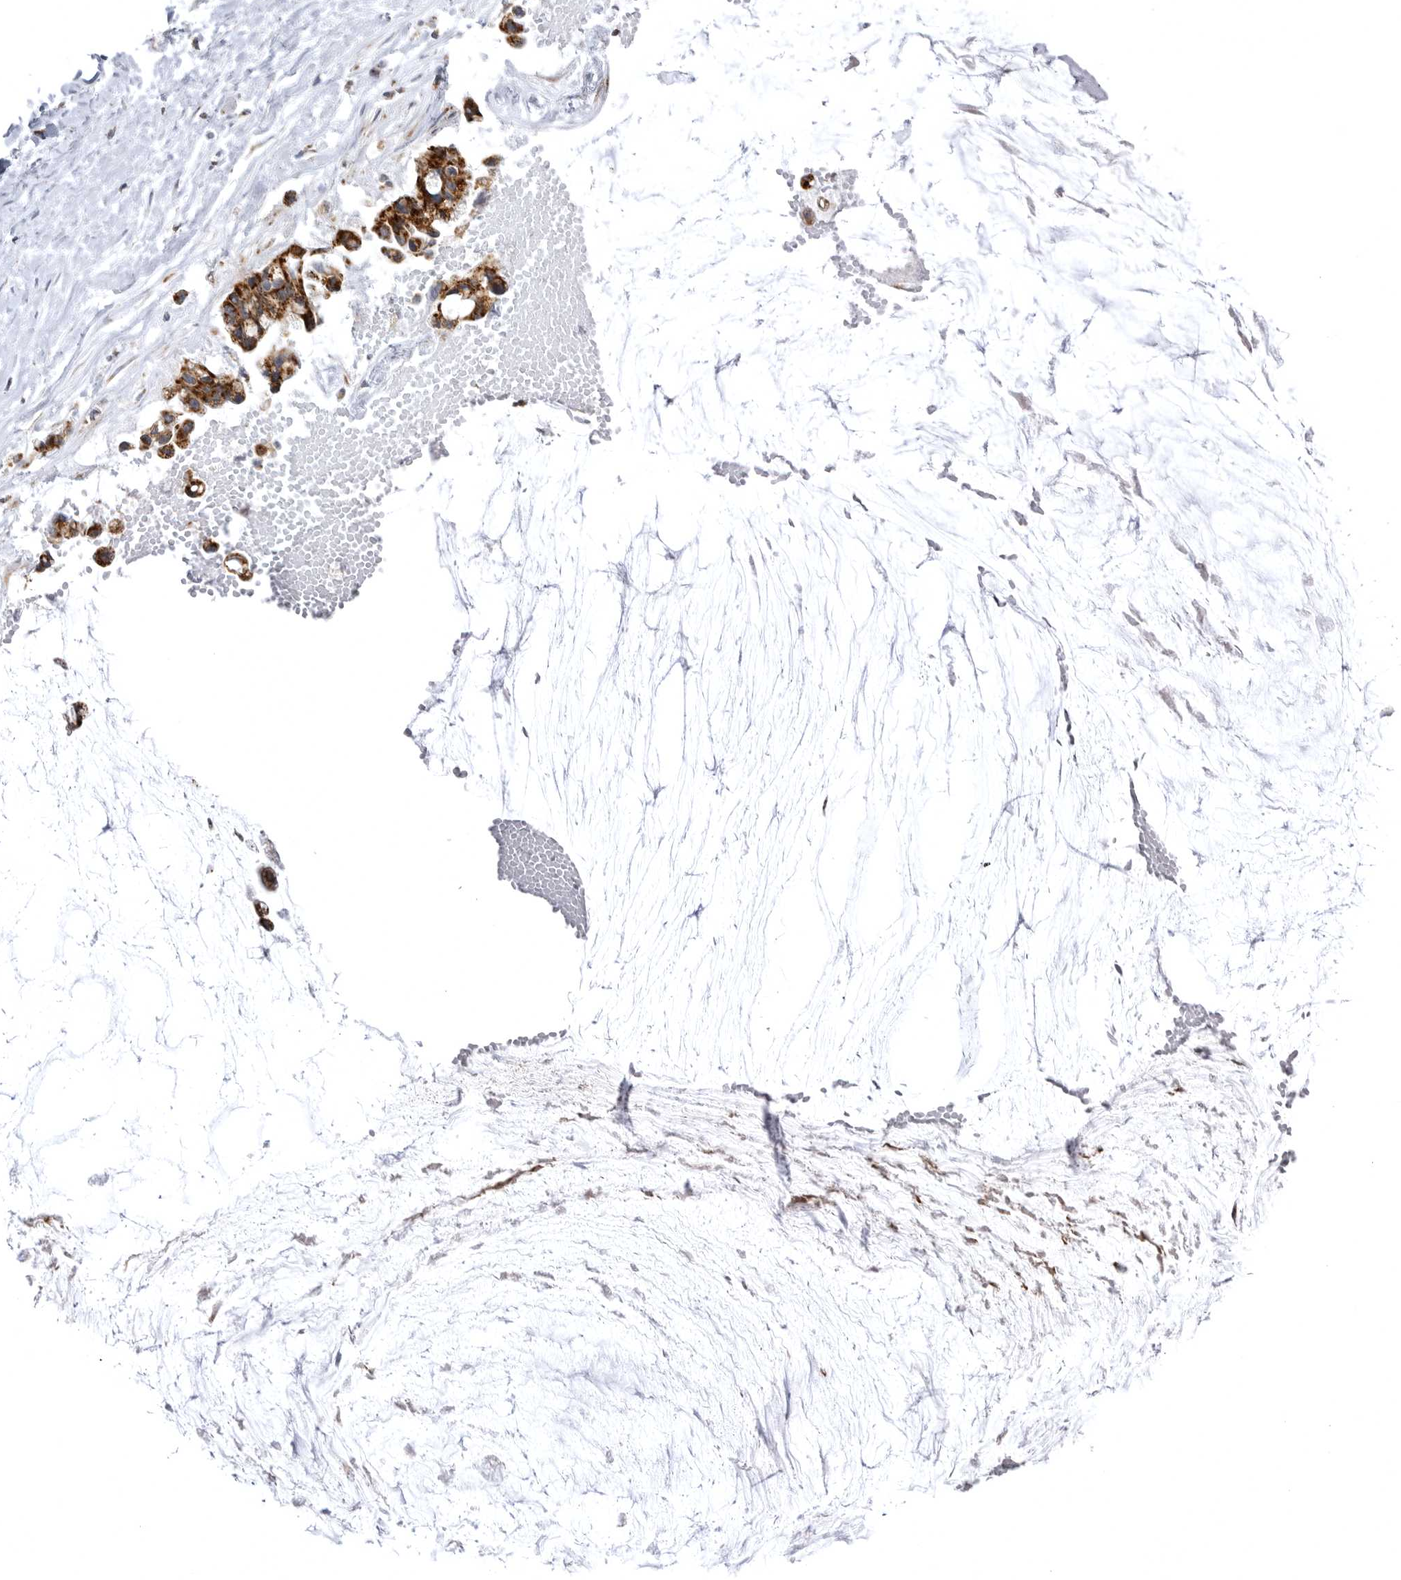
{"staining": {"intensity": "strong", "quantity": ">75%", "location": "cytoplasmic/membranous"}, "tissue": "ovarian cancer", "cell_type": "Tumor cells", "image_type": "cancer", "snomed": [{"axis": "morphology", "description": "Cystadenocarcinoma, mucinous, NOS"}, {"axis": "topography", "description": "Ovary"}], "caption": "Approximately >75% of tumor cells in ovarian mucinous cystadenocarcinoma exhibit strong cytoplasmic/membranous protein expression as visualized by brown immunohistochemical staining.", "gene": "TUFM", "patient": {"sex": "female", "age": 39}}